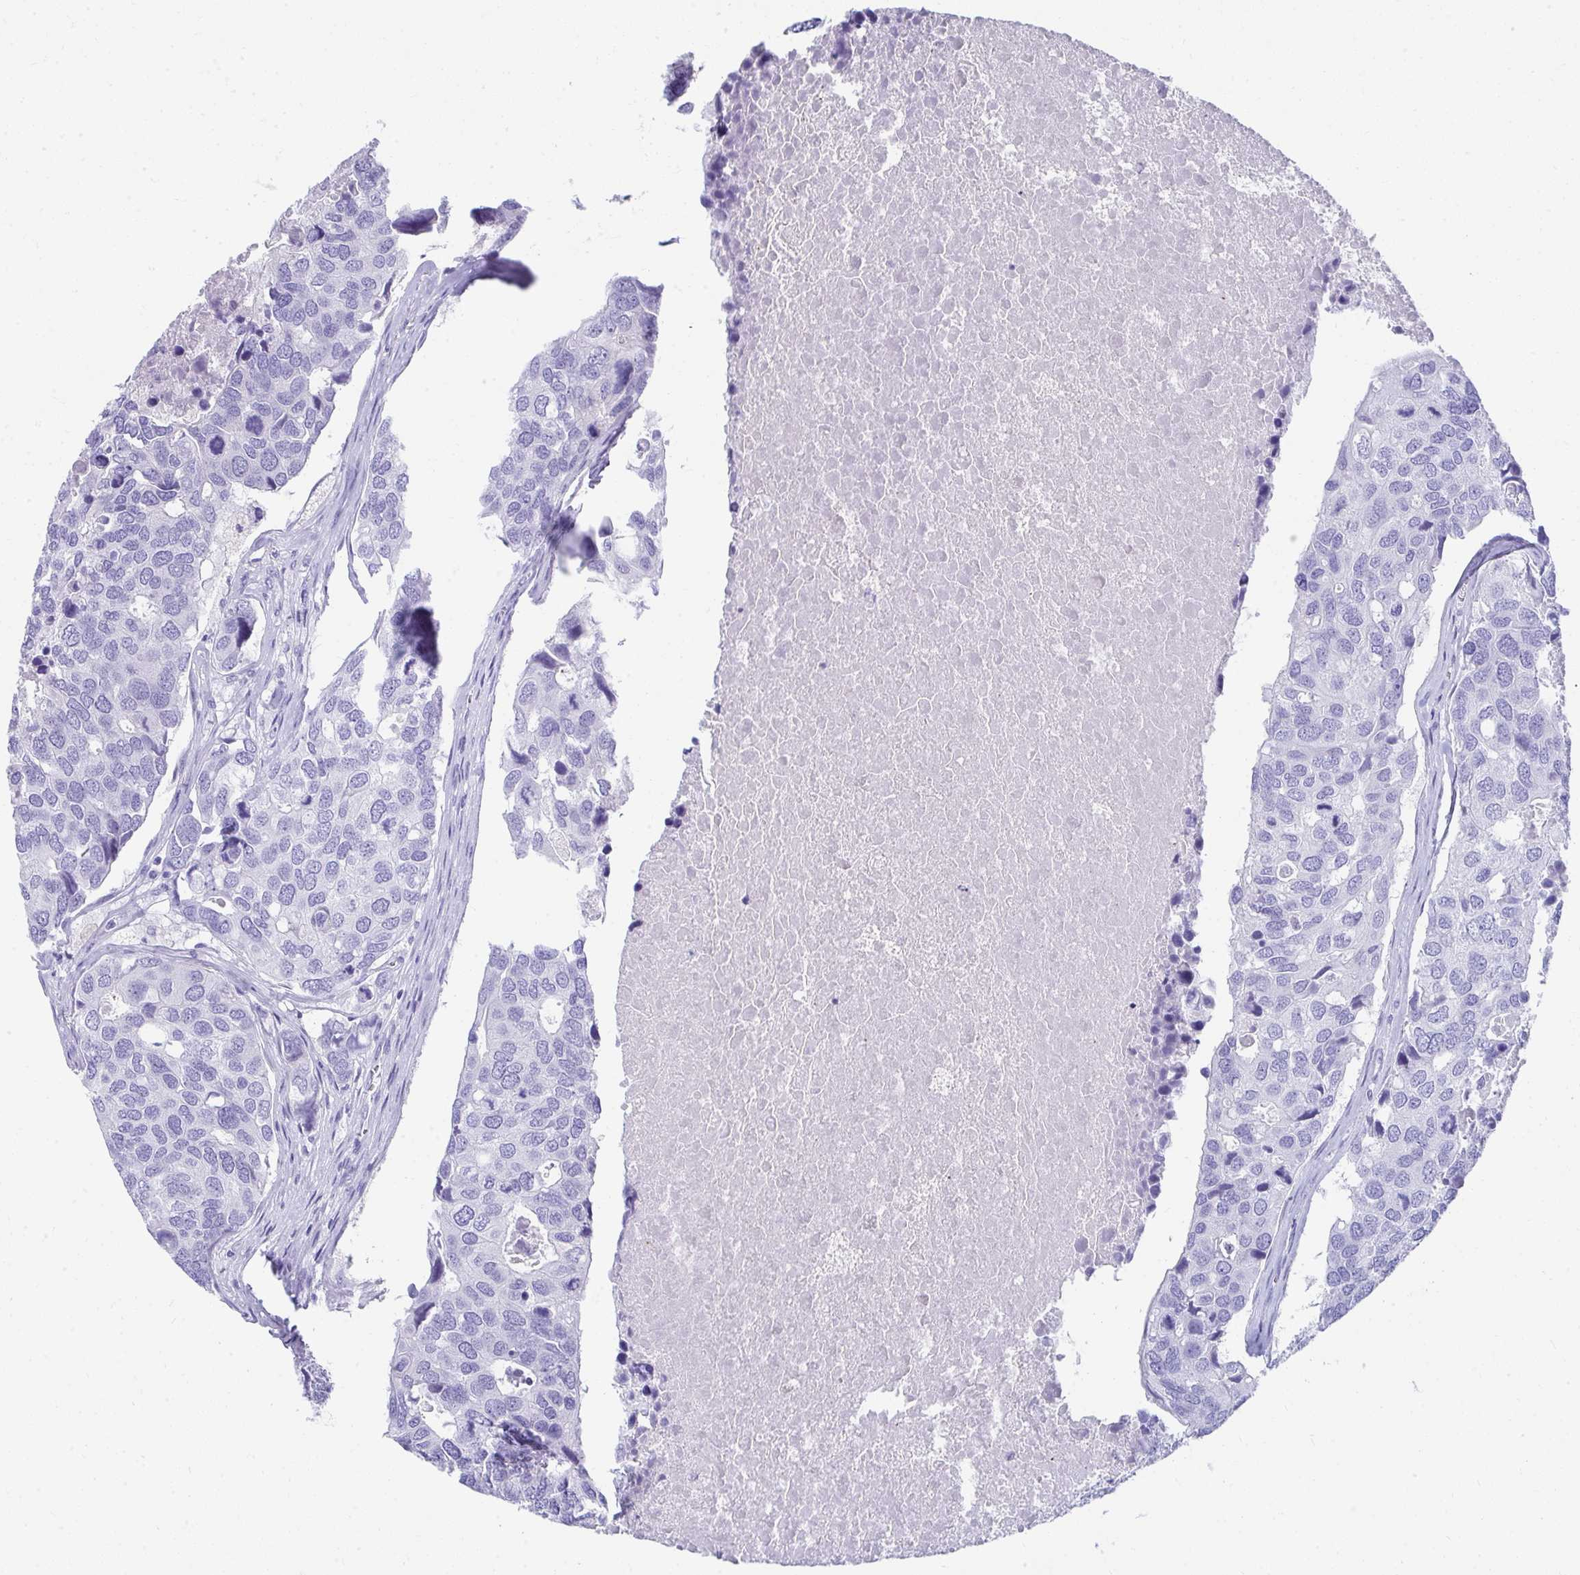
{"staining": {"intensity": "negative", "quantity": "none", "location": "none"}, "tissue": "breast cancer", "cell_type": "Tumor cells", "image_type": "cancer", "snomed": [{"axis": "morphology", "description": "Duct carcinoma"}, {"axis": "topography", "description": "Breast"}], "caption": "The histopathology image shows no significant expression in tumor cells of invasive ductal carcinoma (breast). The staining was performed using DAB (3,3'-diaminobenzidine) to visualize the protein expression in brown, while the nuclei were stained in blue with hematoxylin (Magnification: 20x).", "gene": "SEC14L3", "patient": {"sex": "female", "age": 83}}